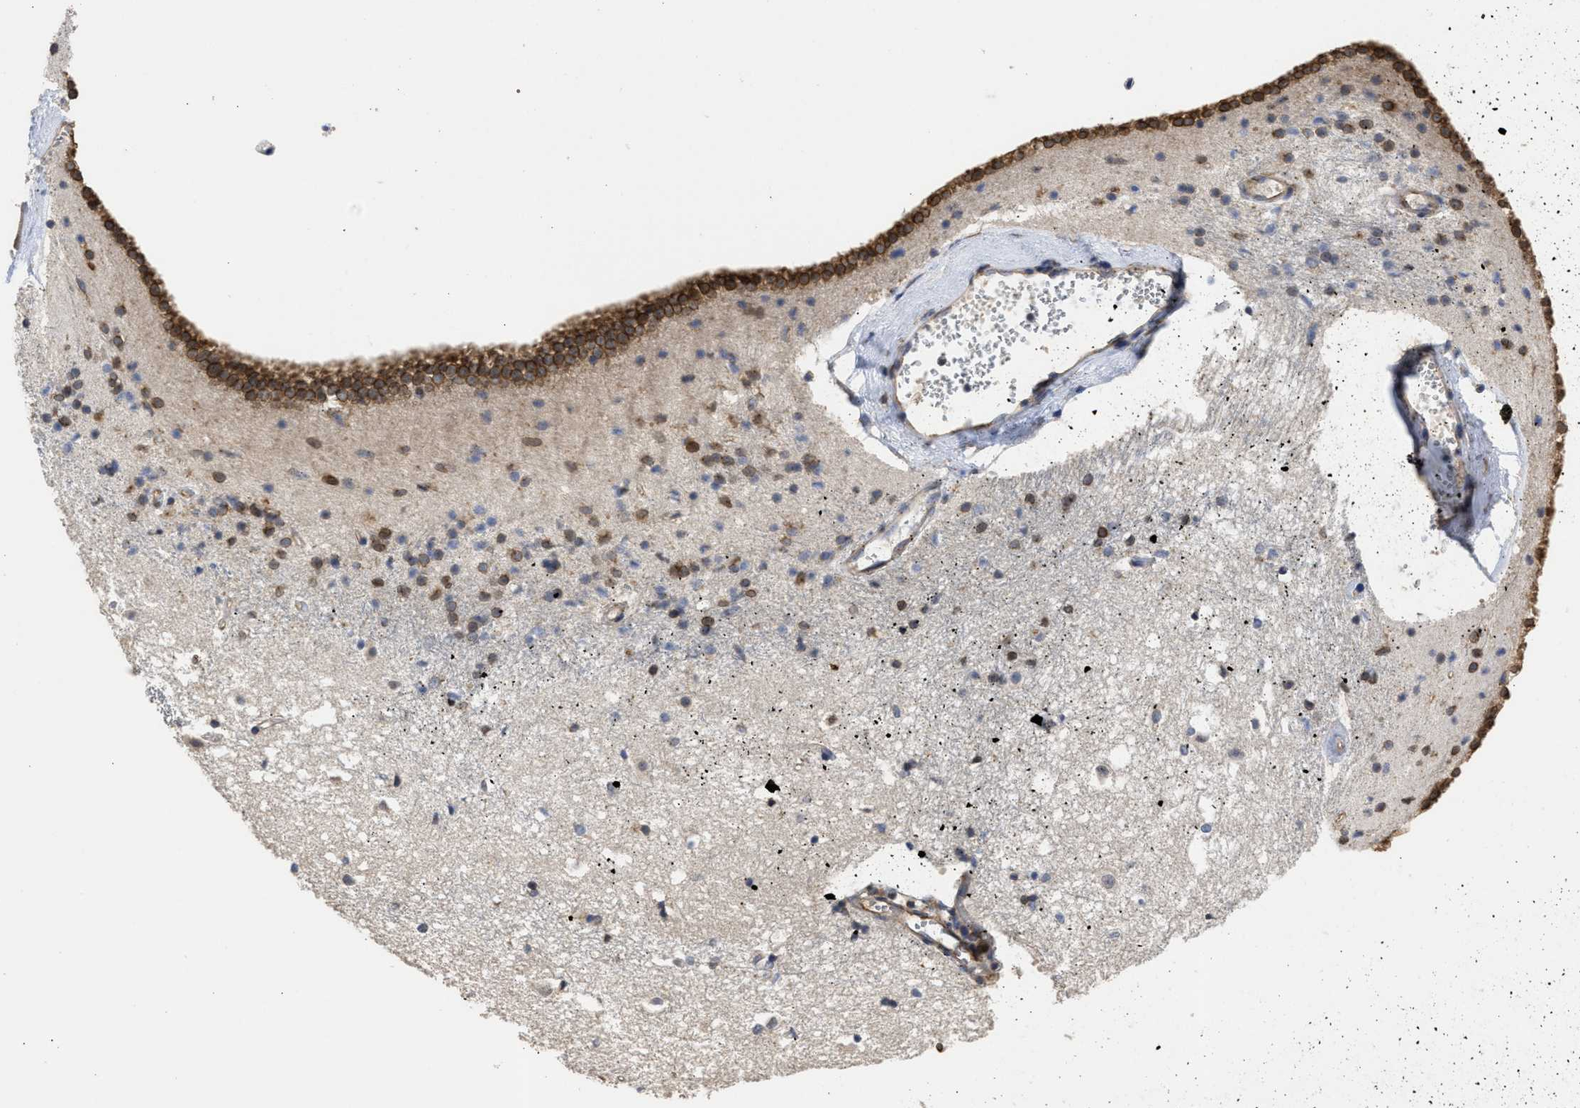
{"staining": {"intensity": "strong", "quantity": "<25%", "location": "cytoplasmic/membranous,nuclear"}, "tissue": "caudate", "cell_type": "Glial cells", "image_type": "normal", "snomed": [{"axis": "morphology", "description": "Normal tissue, NOS"}, {"axis": "topography", "description": "Lateral ventricle wall"}], "caption": "An immunohistochemistry (IHC) histopathology image of normal tissue is shown. Protein staining in brown highlights strong cytoplasmic/membranous,nuclear positivity in caudate within glial cells.", "gene": "DNAJC1", "patient": {"sex": "male", "age": 45}}